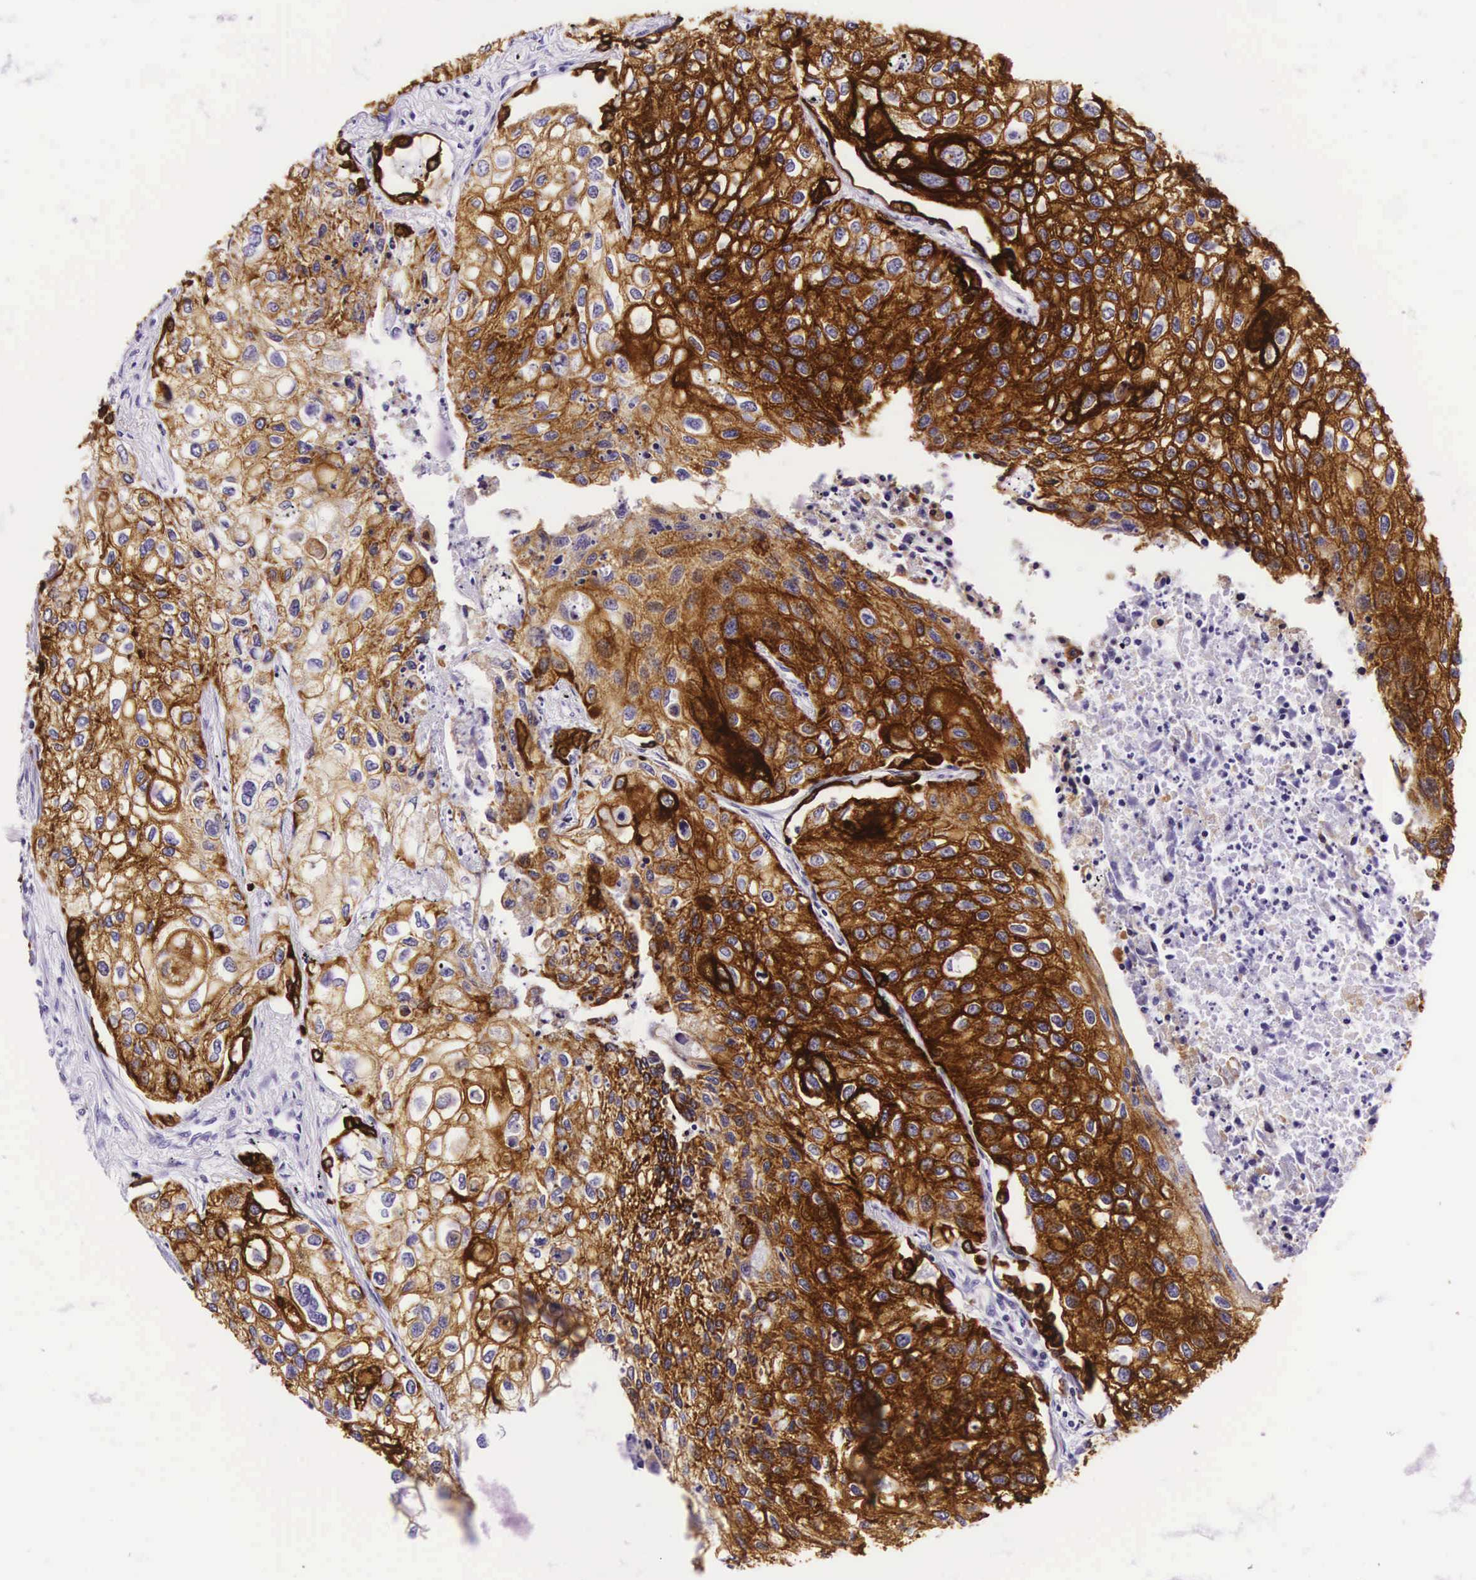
{"staining": {"intensity": "strong", "quantity": ">75%", "location": "cytoplasmic/membranous"}, "tissue": "lung cancer", "cell_type": "Tumor cells", "image_type": "cancer", "snomed": [{"axis": "morphology", "description": "Squamous cell carcinoma, NOS"}, {"axis": "topography", "description": "Lung"}], "caption": "Lung cancer (squamous cell carcinoma) stained with a protein marker displays strong staining in tumor cells.", "gene": "KRT18", "patient": {"sex": "male", "age": 75}}